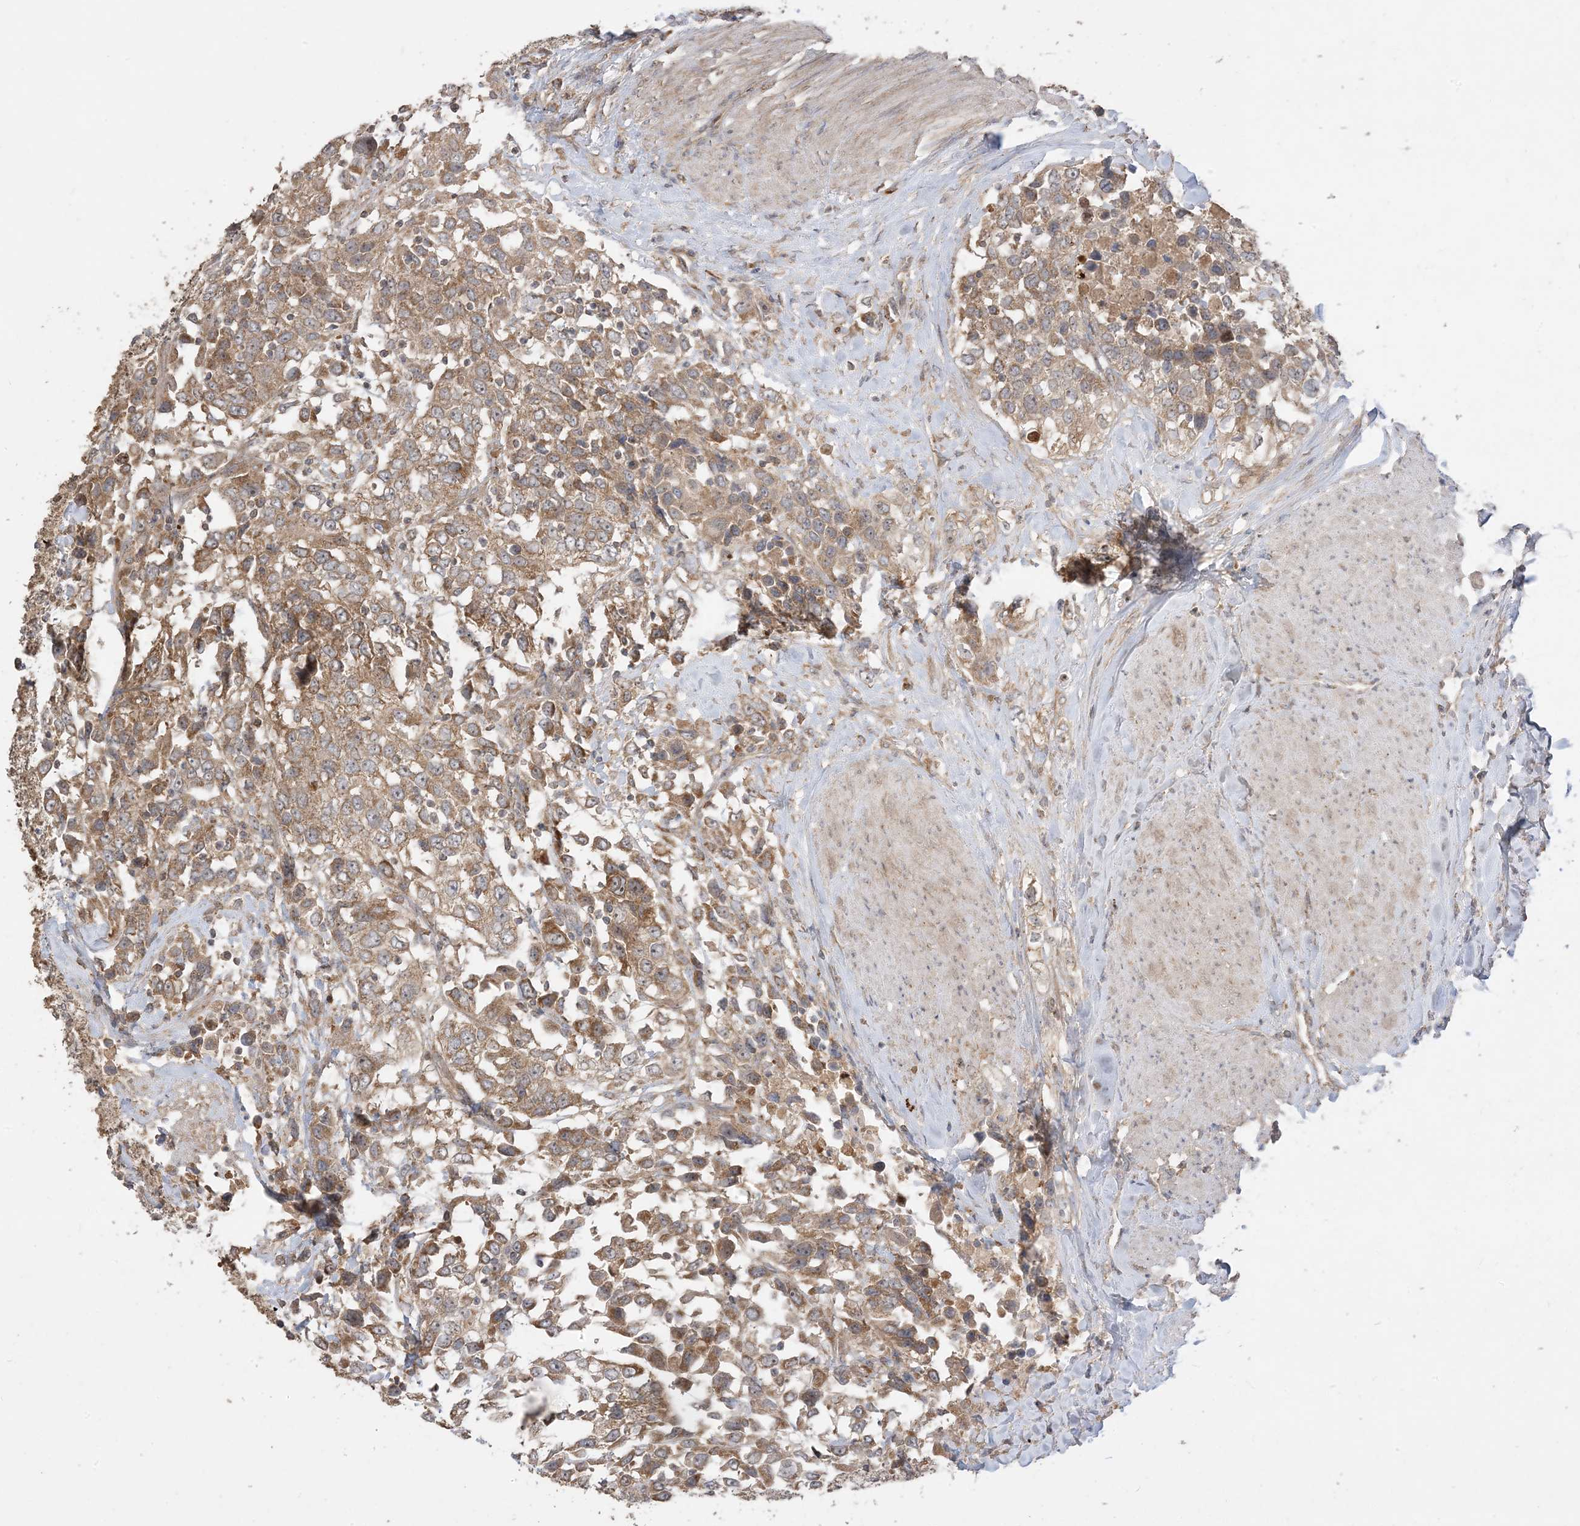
{"staining": {"intensity": "moderate", "quantity": ">75%", "location": "cytoplasmic/membranous"}, "tissue": "urothelial cancer", "cell_type": "Tumor cells", "image_type": "cancer", "snomed": [{"axis": "morphology", "description": "Urothelial carcinoma, High grade"}, {"axis": "topography", "description": "Urinary bladder"}], "caption": "Moderate cytoplasmic/membranous staining is appreciated in about >75% of tumor cells in urothelial cancer. Nuclei are stained in blue.", "gene": "SIRT3", "patient": {"sex": "female", "age": 80}}